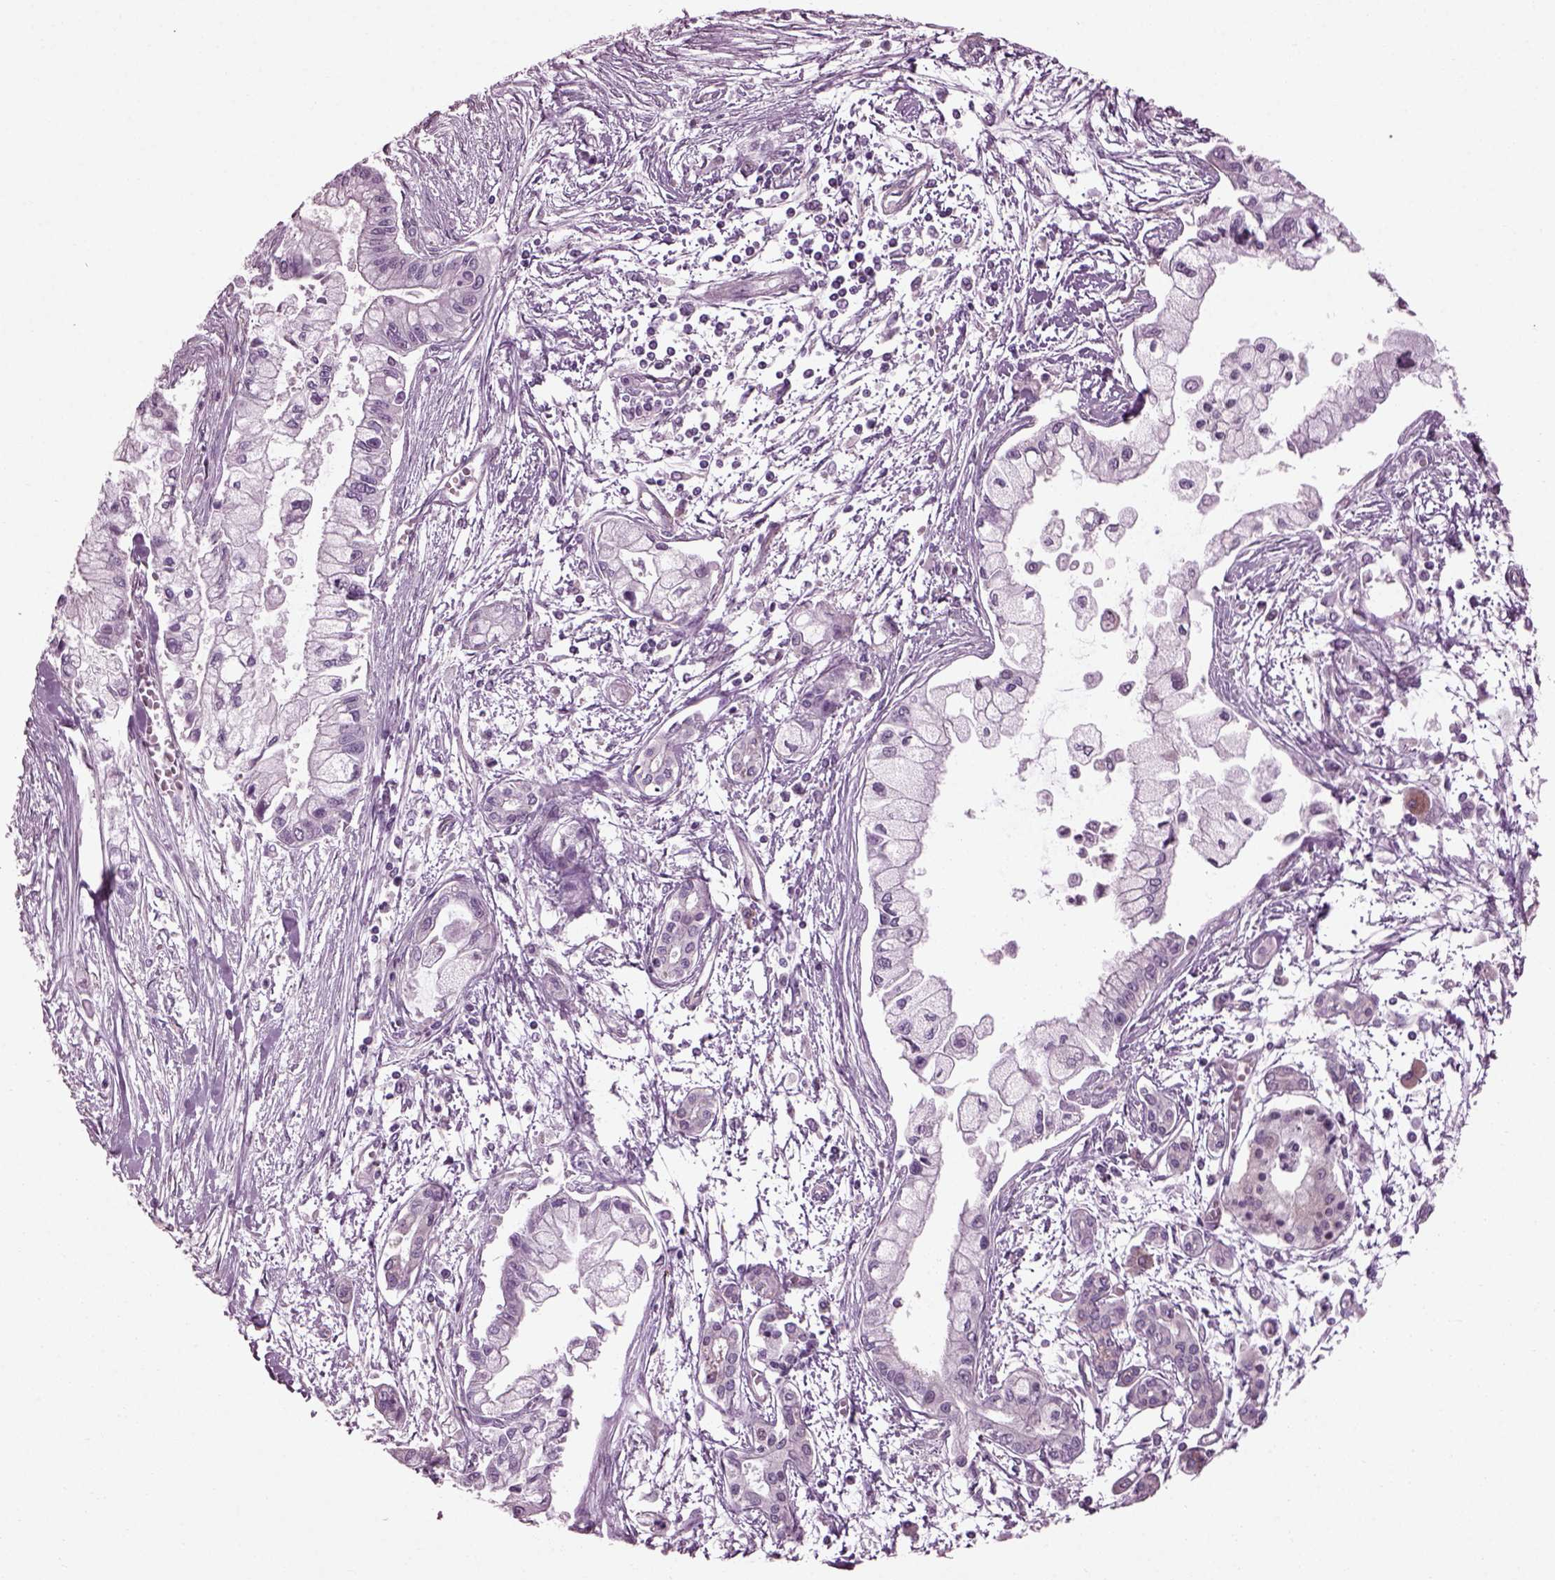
{"staining": {"intensity": "negative", "quantity": "none", "location": "none"}, "tissue": "pancreatic cancer", "cell_type": "Tumor cells", "image_type": "cancer", "snomed": [{"axis": "morphology", "description": "Adenocarcinoma, NOS"}, {"axis": "topography", "description": "Pancreas"}], "caption": "The image exhibits no significant expression in tumor cells of pancreatic adenocarcinoma. The staining is performed using DAB brown chromogen with nuclei counter-stained in using hematoxylin.", "gene": "CABP5", "patient": {"sex": "male", "age": 54}}